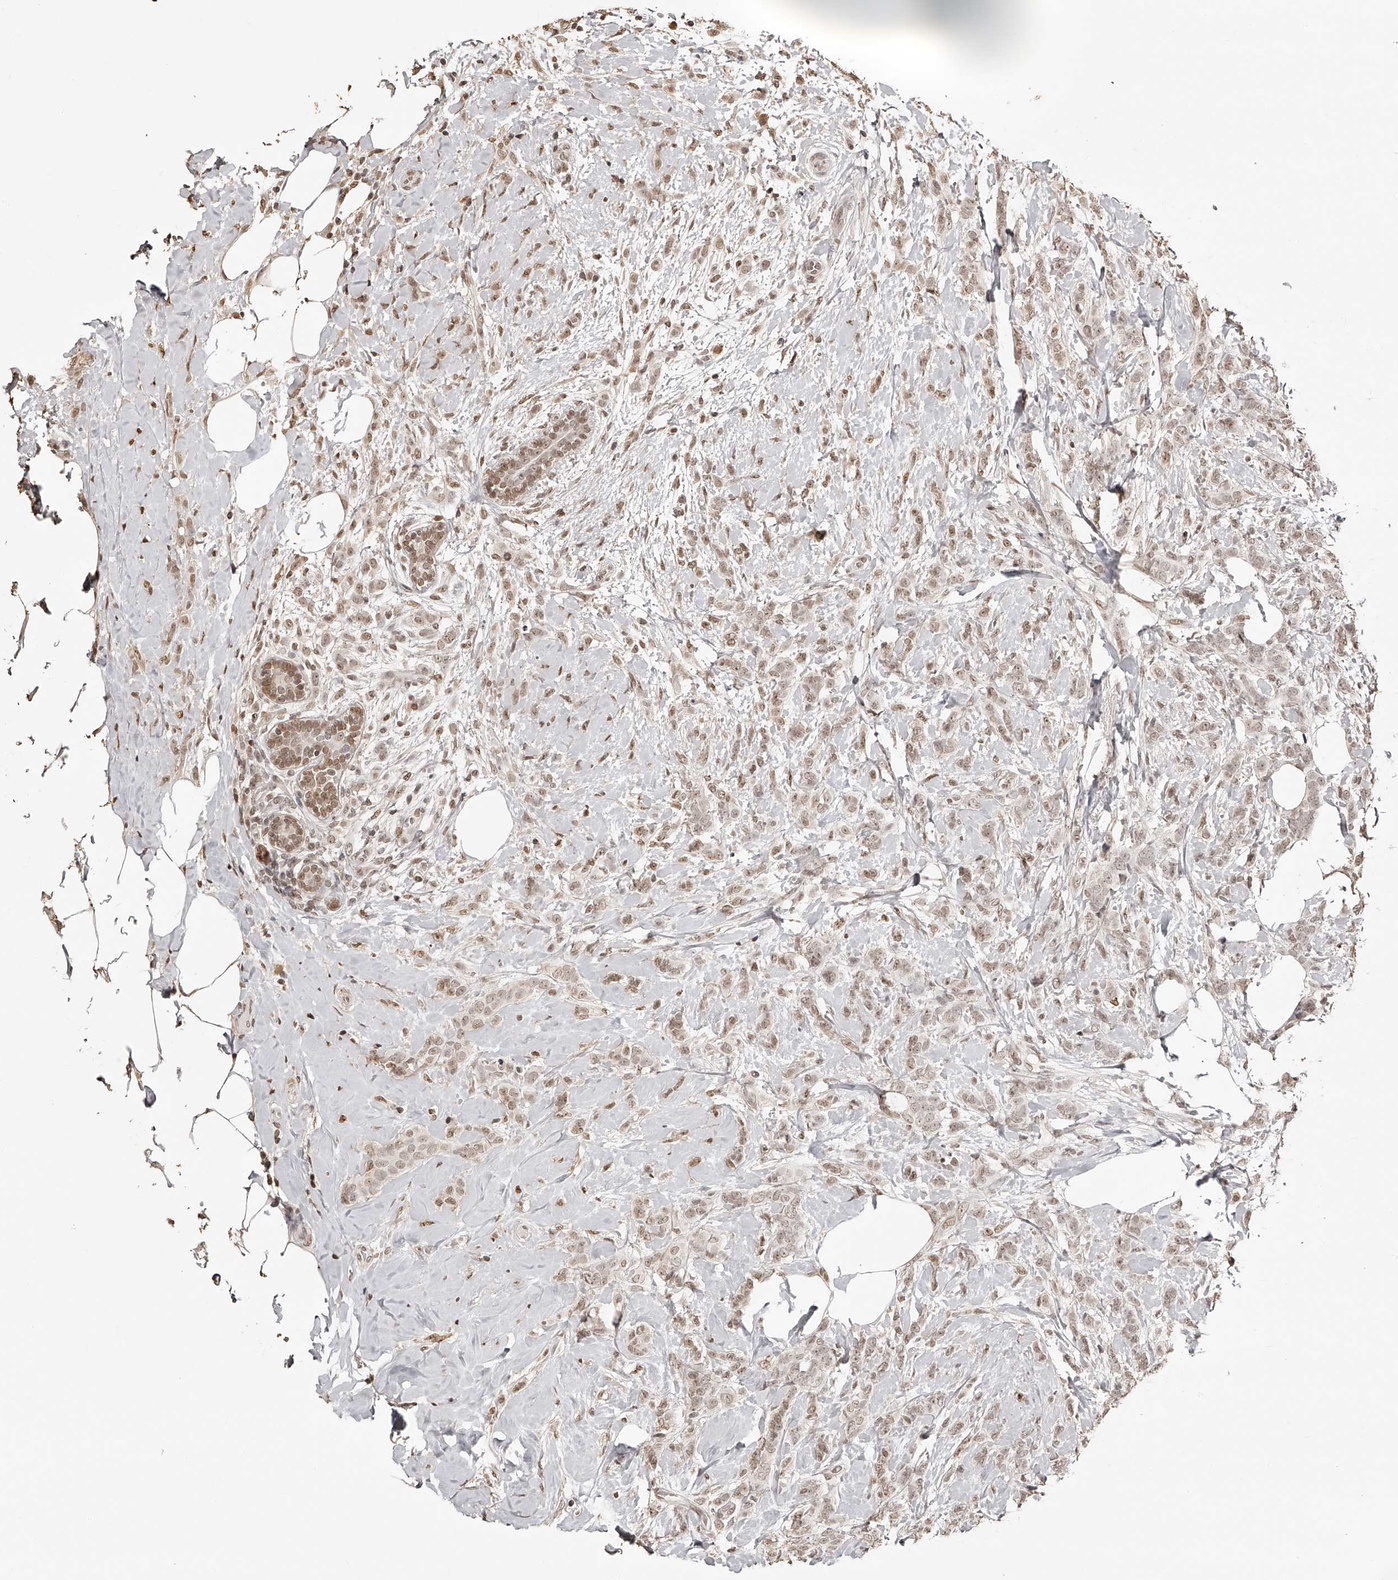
{"staining": {"intensity": "moderate", "quantity": ">75%", "location": "nuclear"}, "tissue": "breast cancer", "cell_type": "Tumor cells", "image_type": "cancer", "snomed": [{"axis": "morphology", "description": "Lobular carcinoma, in situ"}, {"axis": "morphology", "description": "Lobular carcinoma"}, {"axis": "topography", "description": "Breast"}], "caption": "Brown immunohistochemical staining in human breast lobular carcinoma in situ demonstrates moderate nuclear expression in approximately >75% of tumor cells. (DAB = brown stain, brightfield microscopy at high magnification).", "gene": "ZNF503", "patient": {"sex": "female", "age": 41}}